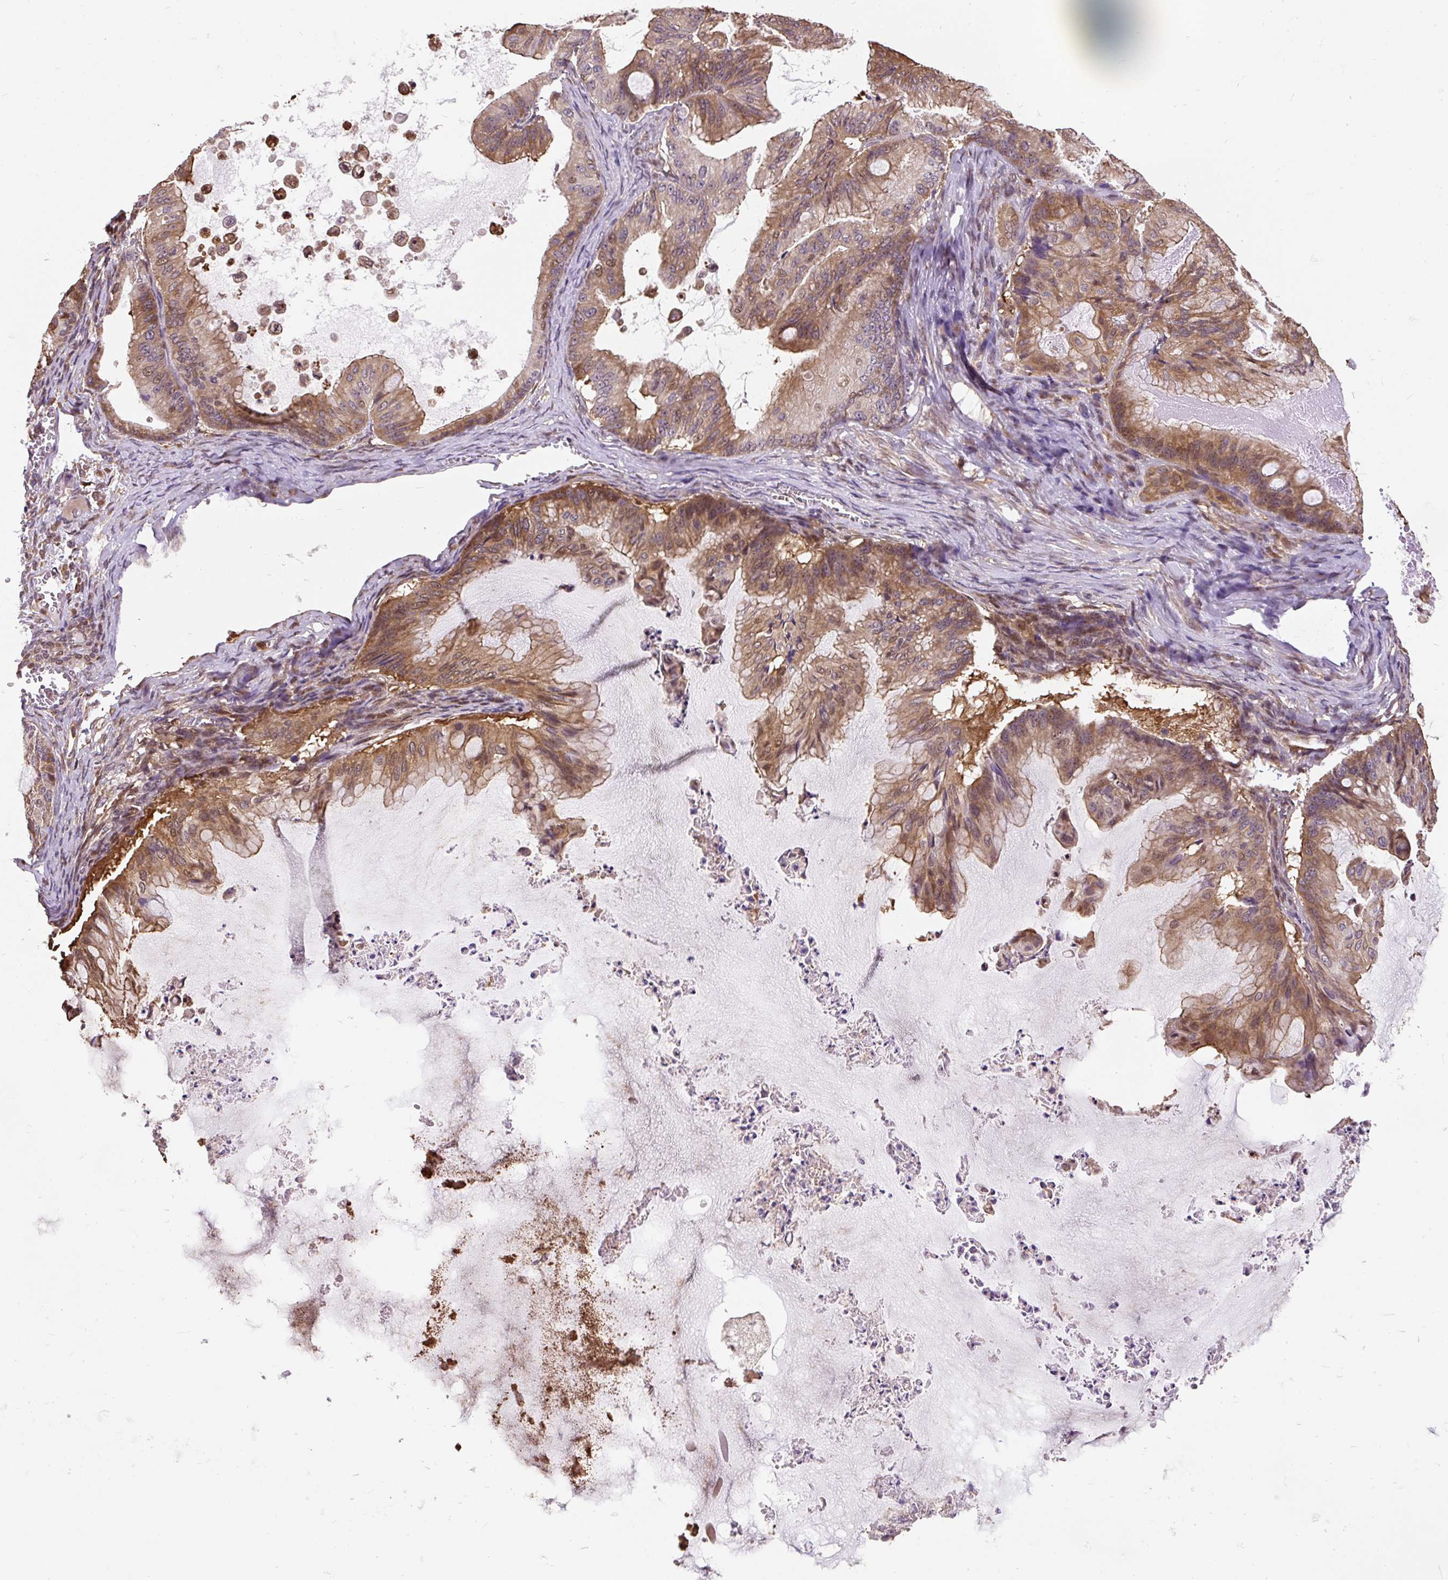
{"staining": {"intensity": "moderate", "quantity": ">75%", "location": "cytoplasmic/membranous"}, "tissue": "ovarian cancer", "cell_type": "Tumor cells", "image_type": "cancer", "snomed": [{"axis": "morphology", "description": "Cystadenocarcinoma, mucinous, NOS"}, {"axis": "topography", "description": "Ovary"}], "caption": "This photomicrograph displays IHC staining of human ovarian cancer, with medium moderate cytoplasmic/membranous staining in approximately >75% of tumor cells.", "gene": "PUS7L", "patient": {"sex": "female", "age": 71}}